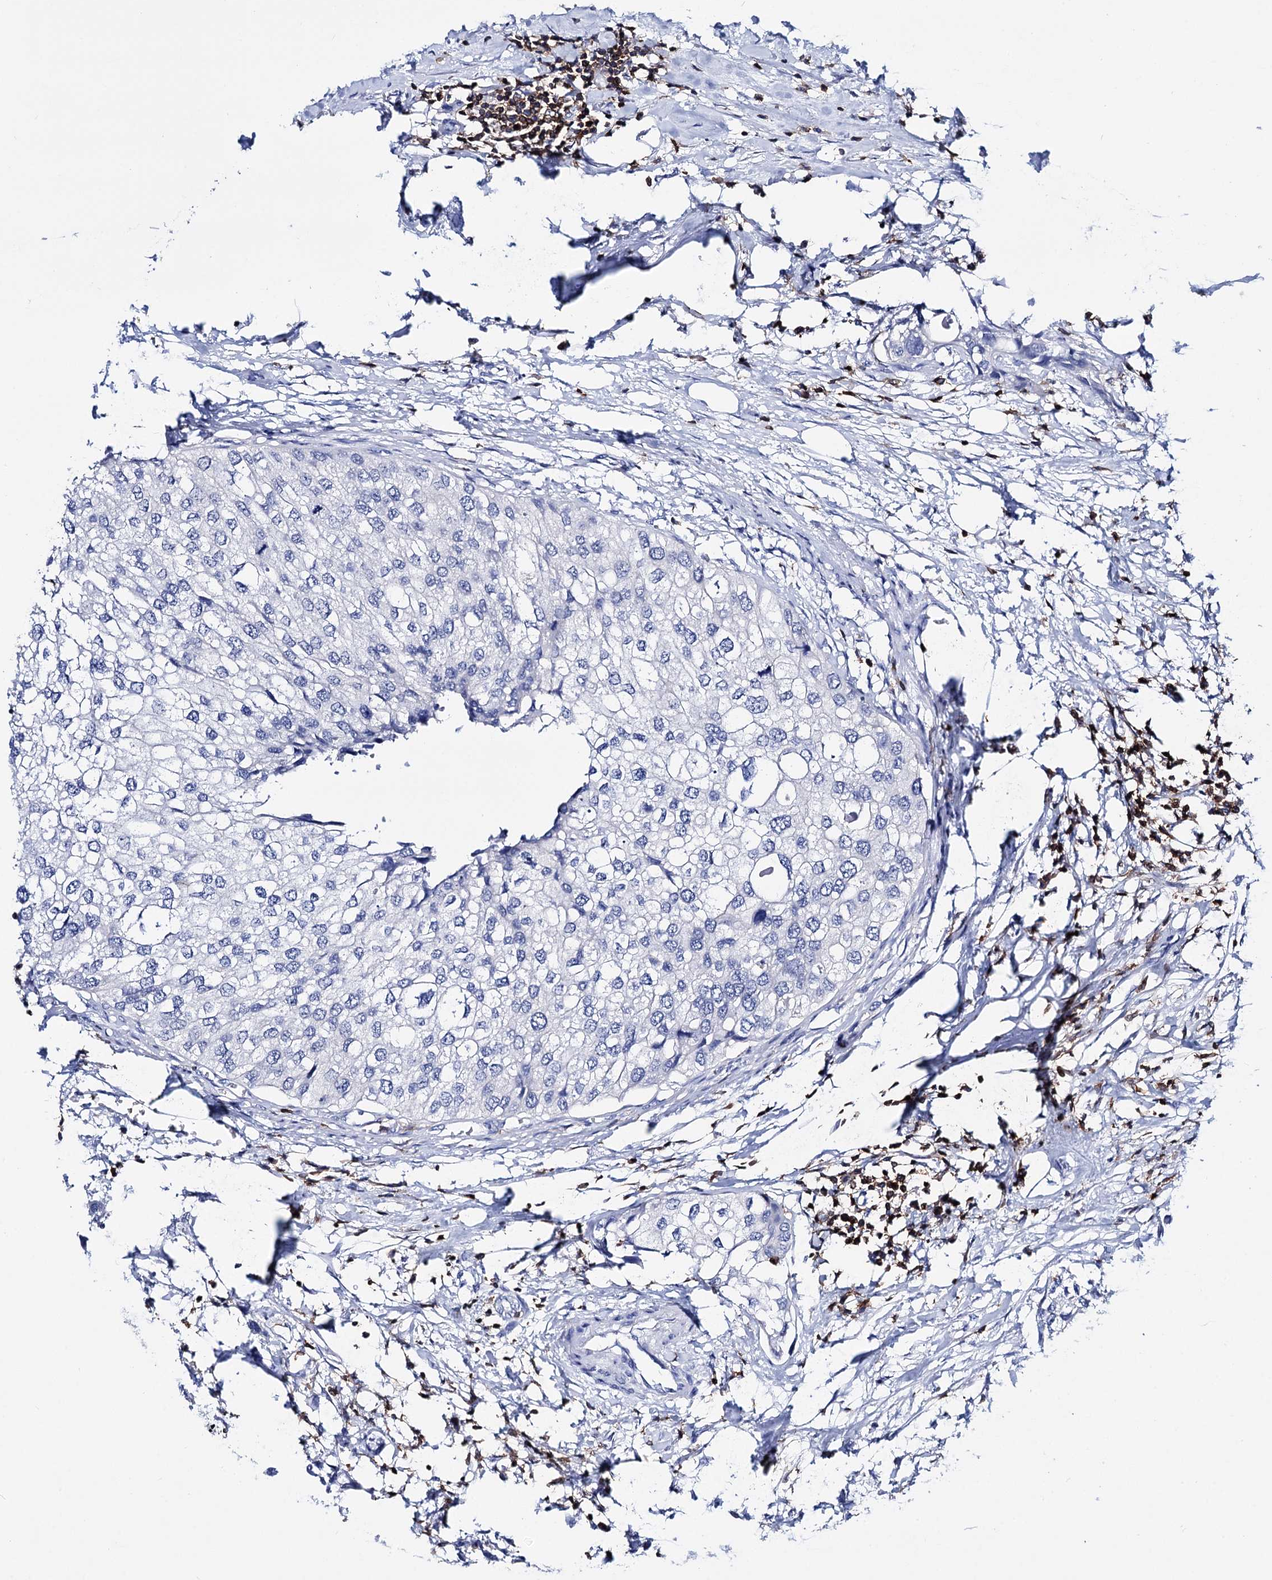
{"staining": {"intensity": "negative", "quantity": "none", "location": "none"}, "tissue": "urothelial cancer", "cell_type": "Tumor cells", "image_type": "cancer", "snomed": [{"axis": "morphology", "description": "Urothelial carcinoma, High grade"}, {"axis": "topography", "description": "Urinary bladder"}], "caption": "High magnification brightfield microscopy of urothelial cancer stained with DAB (3,3'-diaminobenzidine) (brown) and counterstained with hematoxylin (blue): tumor cells show no significant expression.", "gene": "DEF6", "patient": {"sex": "male", "age": 64}}